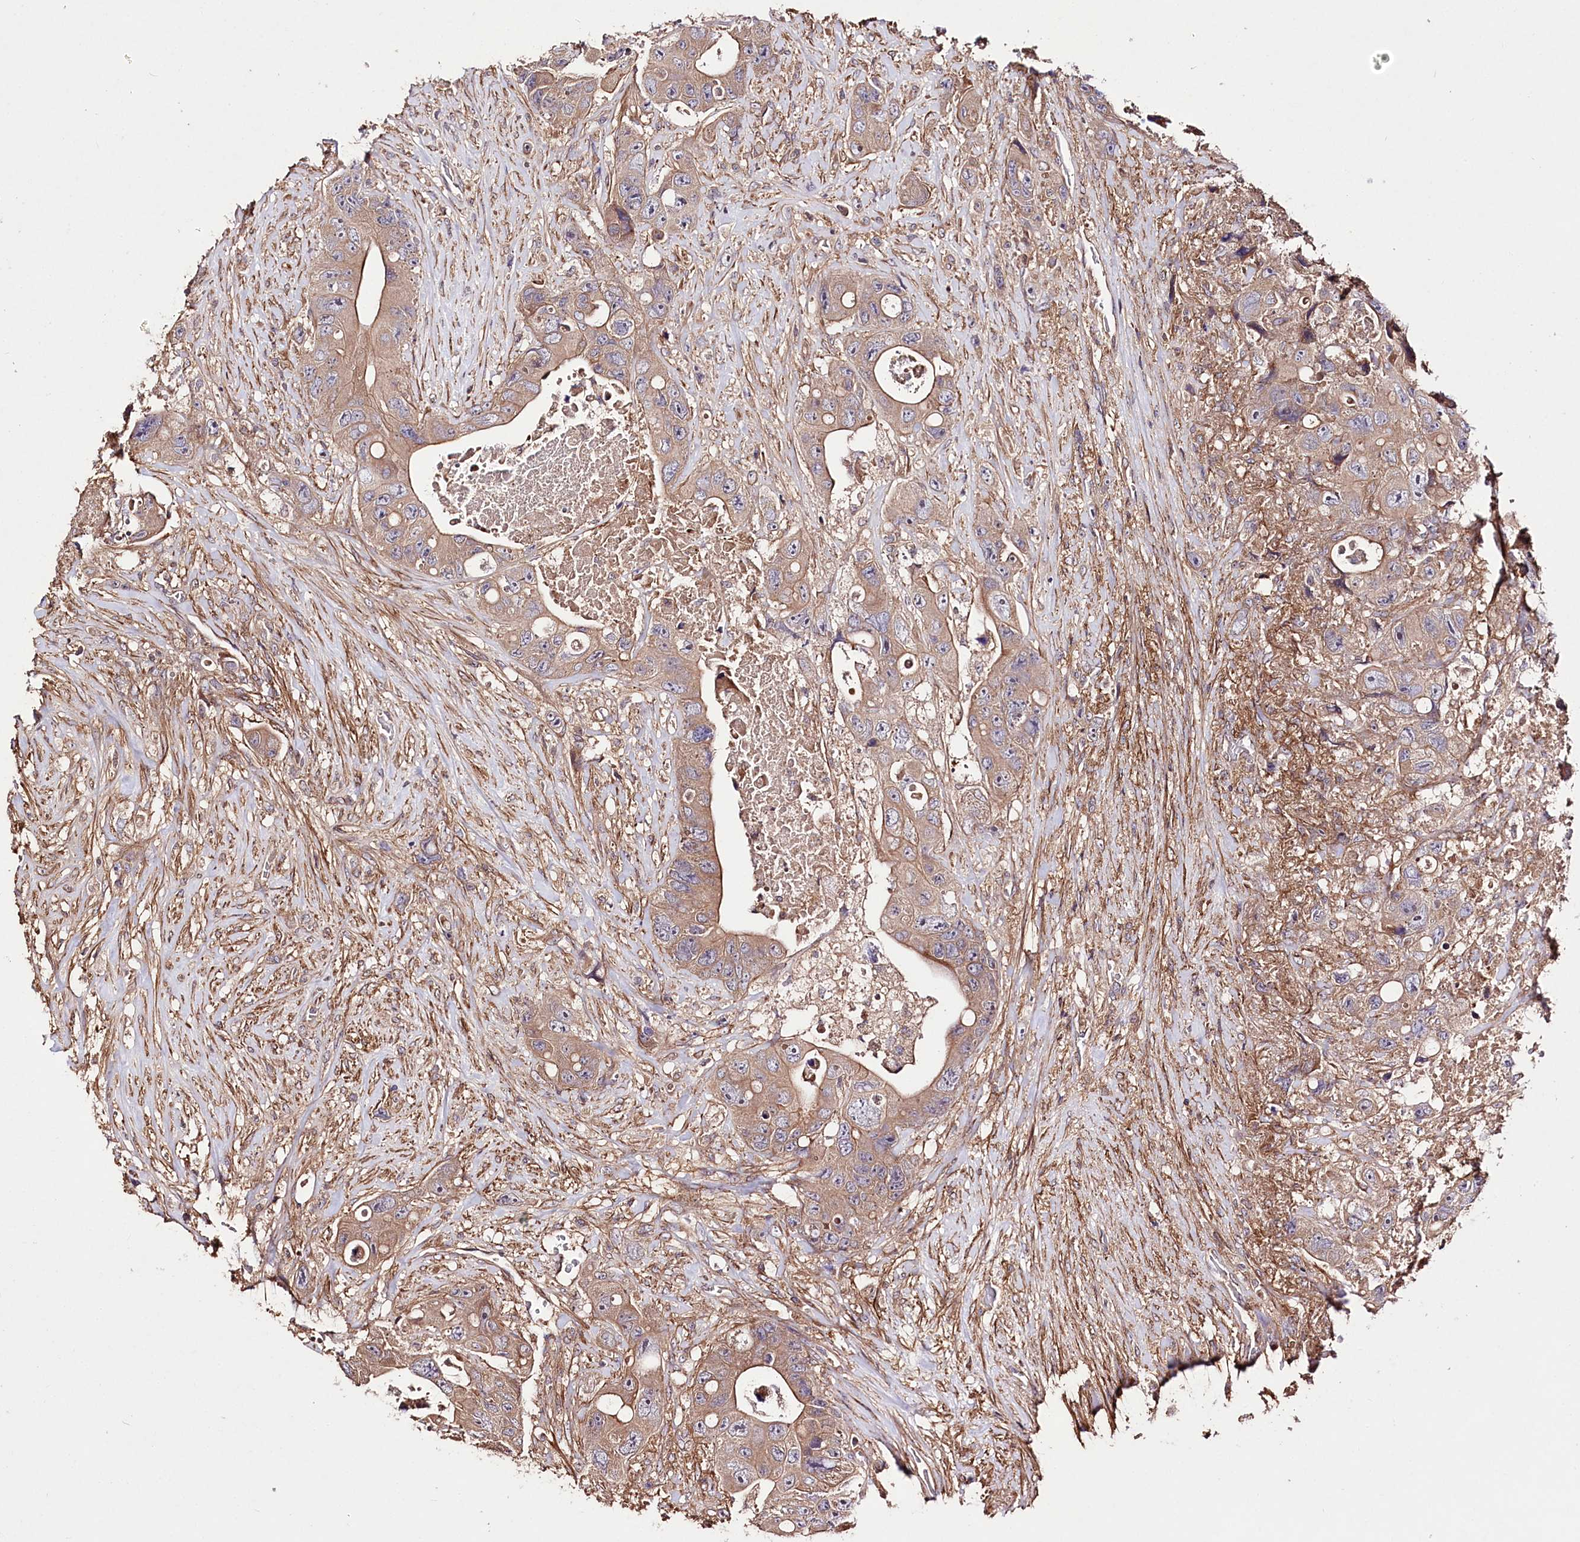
{"staining": {"intensity": "moderate", "quantity": ">75%", "location": "cytoplasmic/membranous"}, "tissue": "colorectal cancer", "cell_type": "Tumor cells", "image_type": "cancer", "snomed": [{"axis": "morphology", "description": "Adenocarcinoma, NOS"}, {"axis": "topography", "description": "Colon"}], "caption": "This photomicrograph reveals adenocarcinoma (colorectal) stained with IHC to label a protein in brown. The cytoplasmic/membranous of tumor cells show moderate positivity for the protein. Nuclei are counter-stained blue.", "gene": "WWC1", "patient": {"sex": "female", "age": 46}}